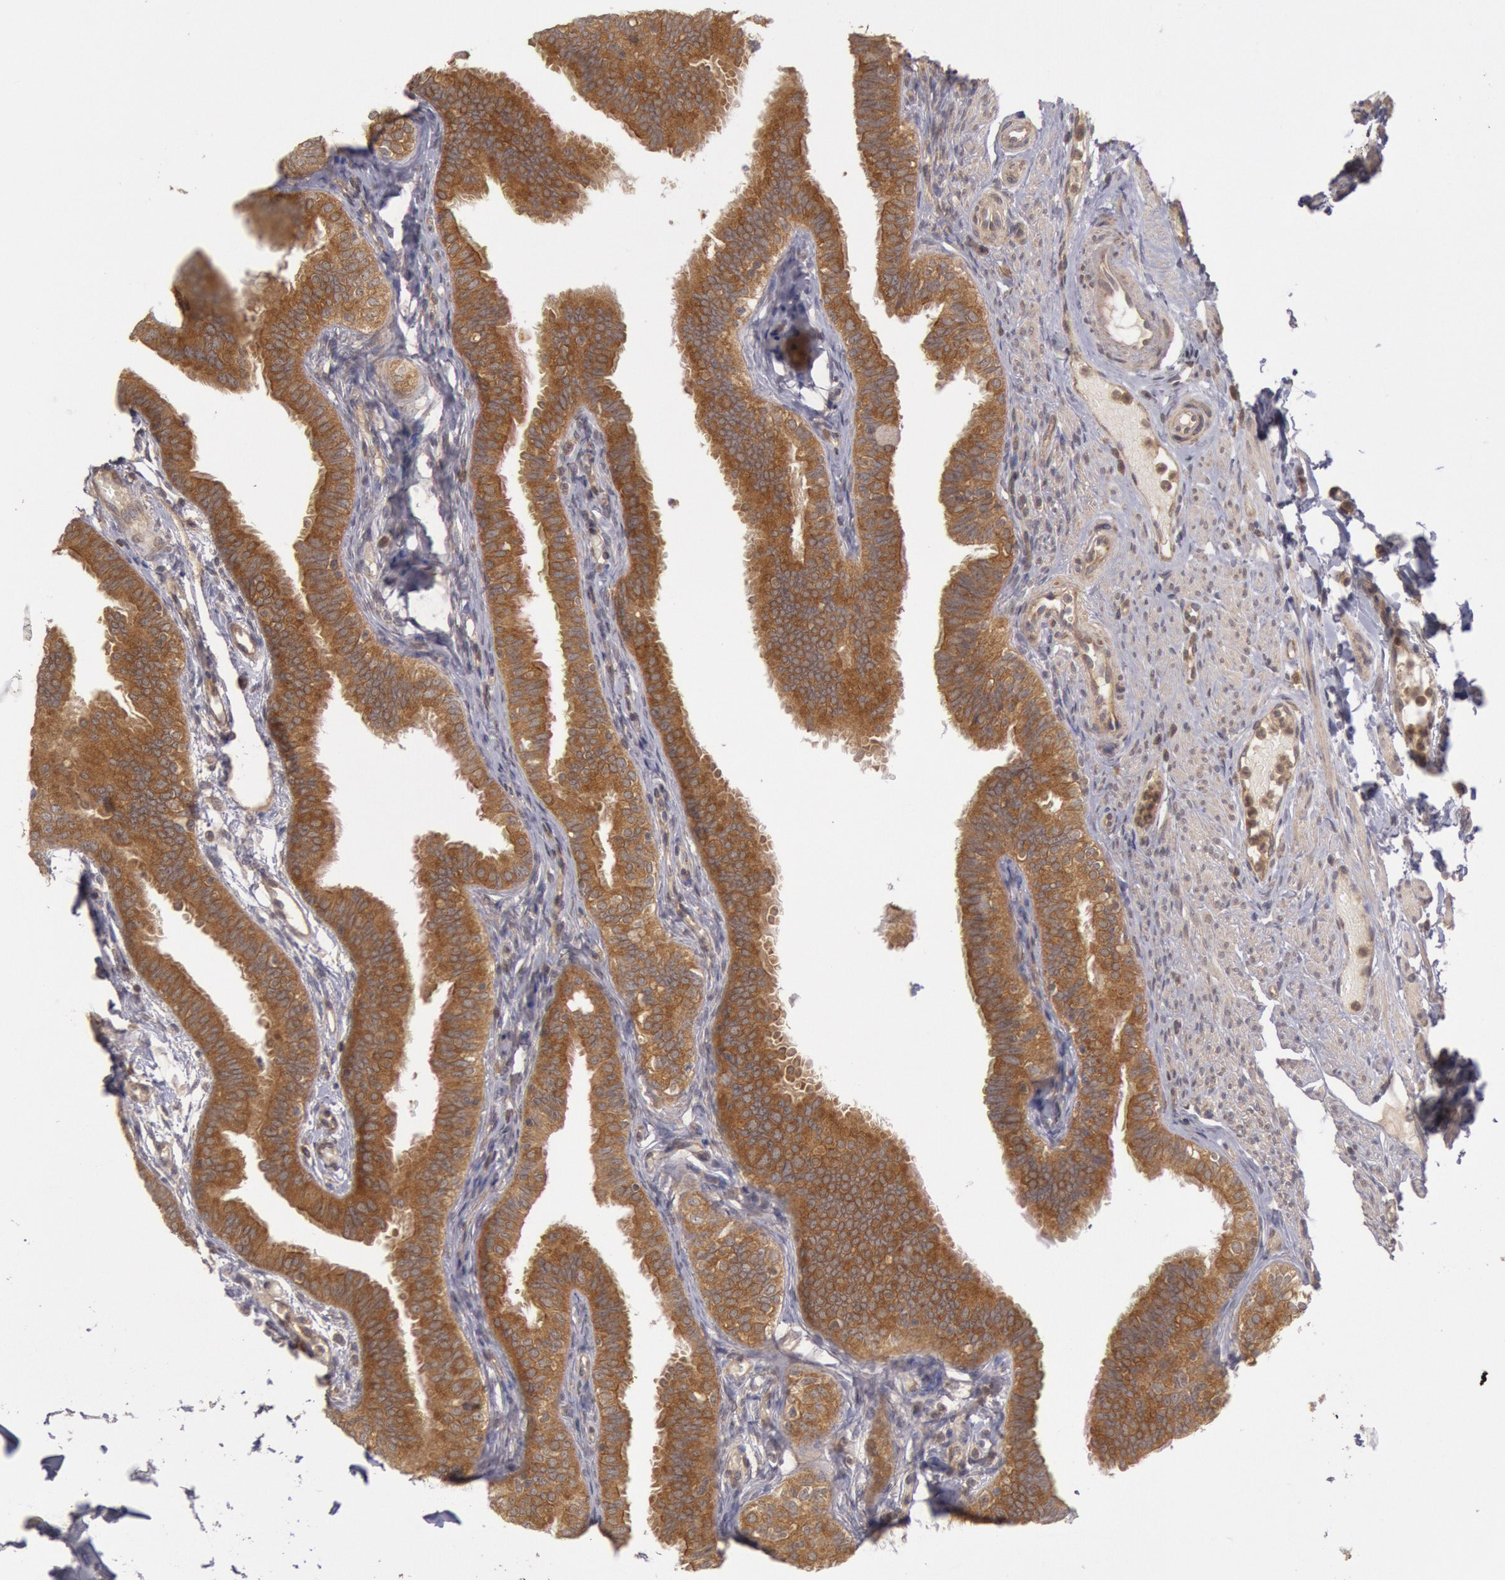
{"staining": {"intensity": "strong", "quantity": ">75%", "location": "cytoplasmic/membranous"}, "tissue": "seminal vesicle", "cell_type": "Glandular cells", "image_type": "normal", "snomed": [{"axis": "morphology", "description": "Normal tissue, NOS"}, {"axis": "topography", "description": "Prostate"}, {"axis": "topography", "description": "Seminal veicle"}], "caption": "The immunohistochemical stain highlights strong cytoplasmic/membranous expression in glandular cells of unremarkable seminal vesicle.", "gene": "BRAF", "patient": {"sex": "male", "age": 63}}